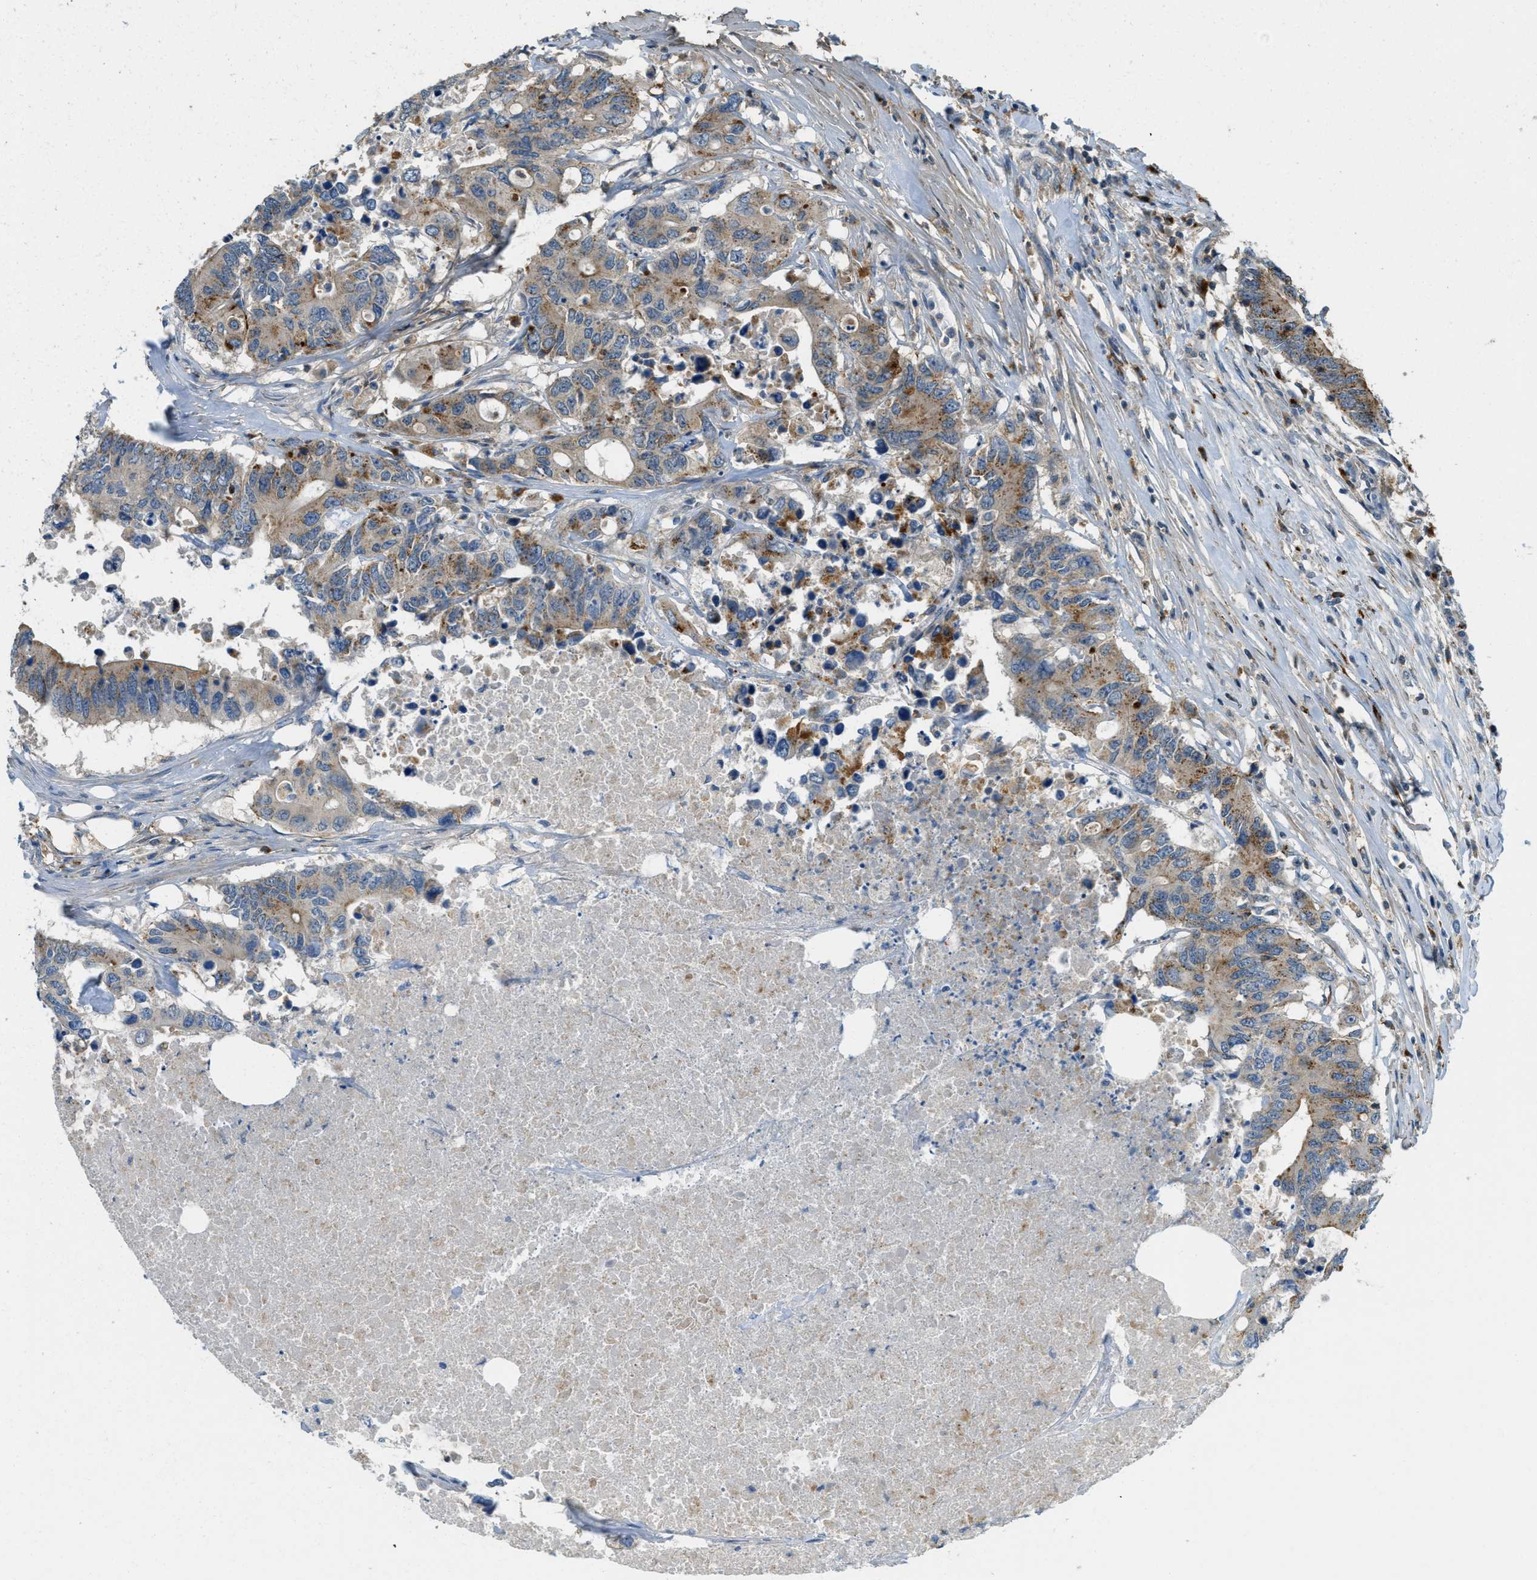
{"staining": {"intensity": "moderate", "quantity": ">75%", "location": "cytoplasmic/membranous"}, "tissue": "colorectal cancer", "cell_type": "Tumor cells", "image_type": "cancer", "snomed": [{"axis": "morphology", "description": "Adenocarcinoma, NOS"}, {"axis": "topography", "description": "Colon"}], "caption": "Immunohistochemistry image of neoplastic tissue: human colorectal adenocarcinoma stained using immunohistochemistry (IHC) displays medium levels of moderate protein expression localized specifically in the cytoplasmic/membranous of tumor cells, appearing as a cytoplasmic/membranous brown color.", "gene": "PLBD2", "patient": {"sex": "male", "age": 71}}